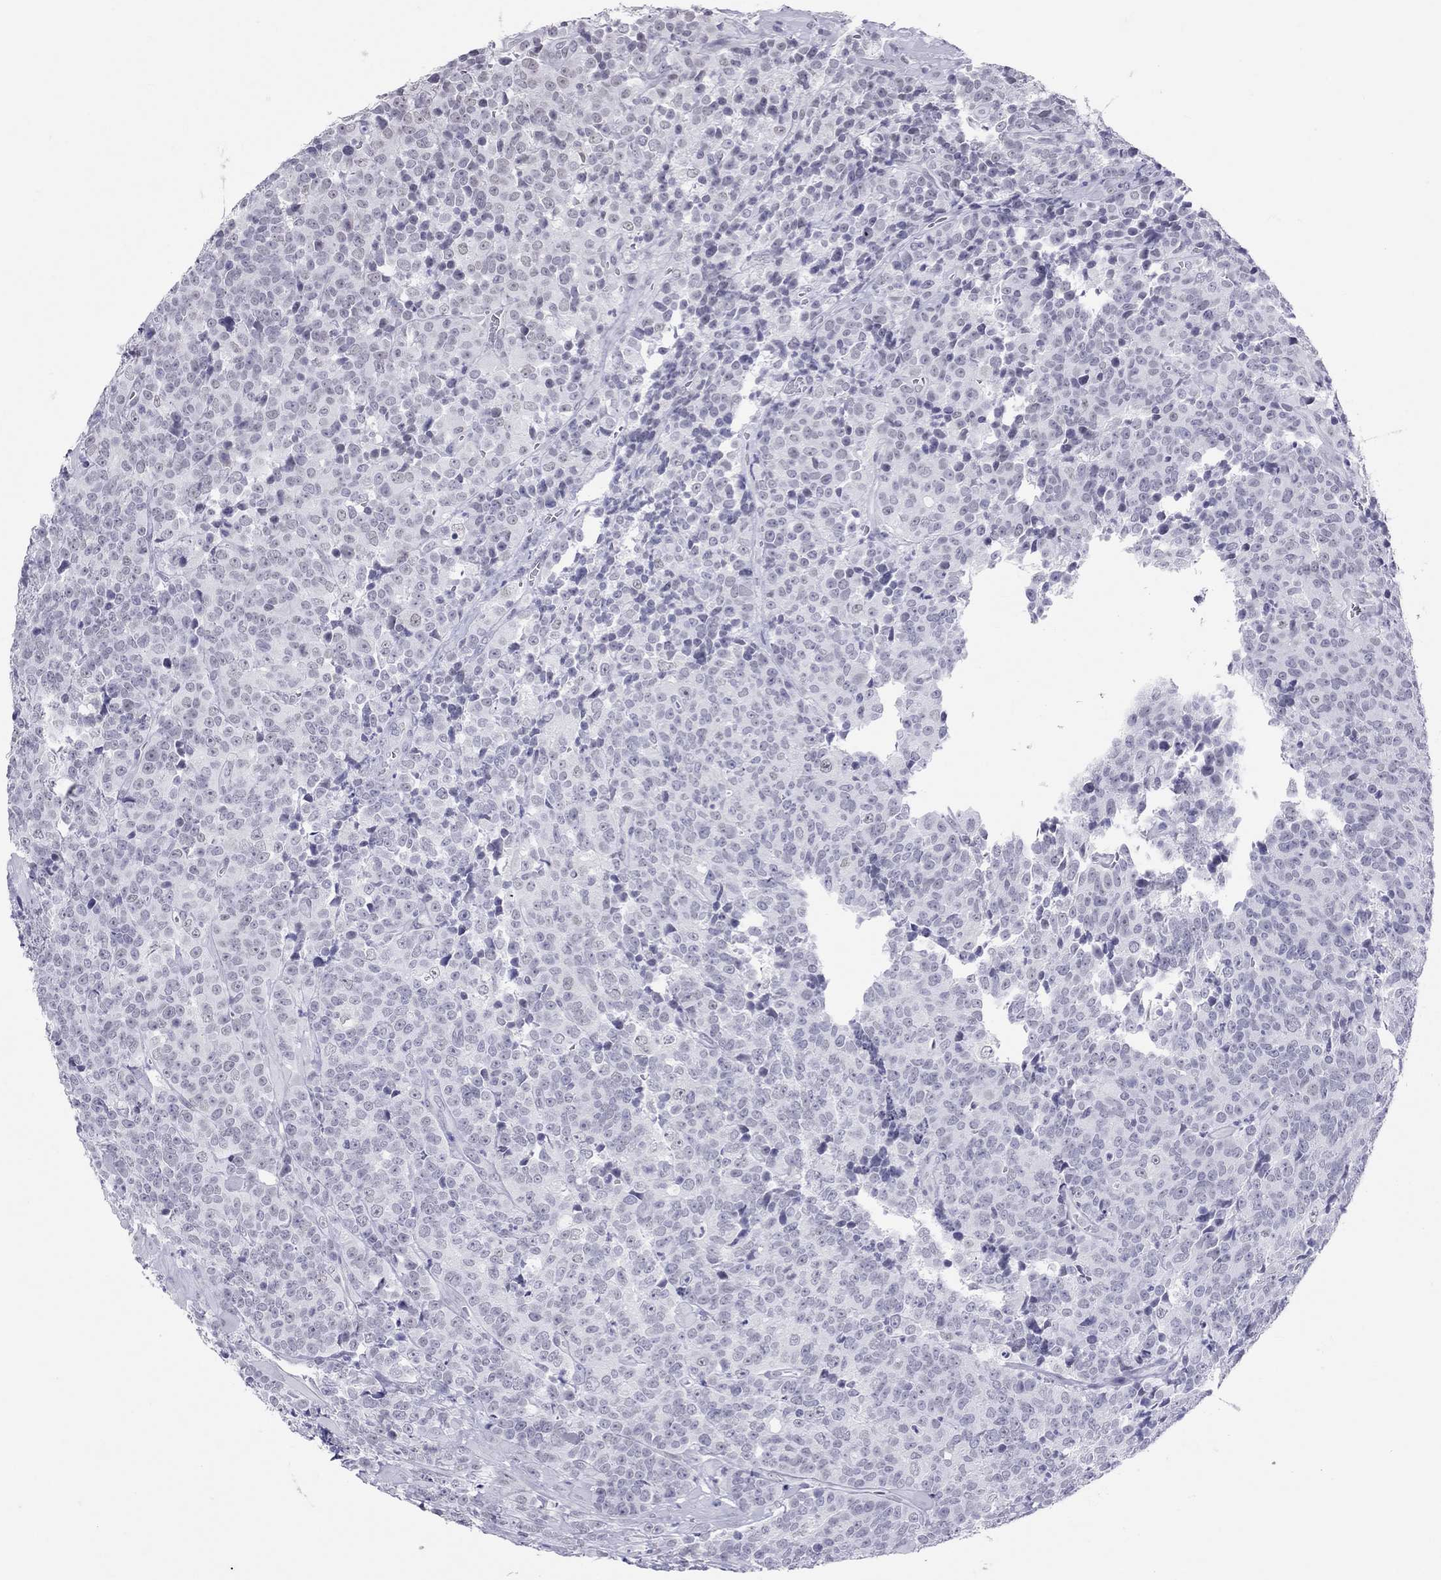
{"staining": {"intensity": "negative", "quantity": "none", "location": "none"}, "tissue": "prostate cancer", "cell_type": "Tumor cells", "image_type": "cancer", "snomed": [{"axis": "morphology", "description": "Adenocarcinoma, NOS"}, {"axis": "topography", "description": "Prostate"}], "caption": "Immunohistochemistry (IHC) image of human adenocarcinoma (prostate) stained for a protein (brown), which exhibits no positivity in tumor cells.", "gene": "JHY", "patient": {"sex": "male", "age": 67}}